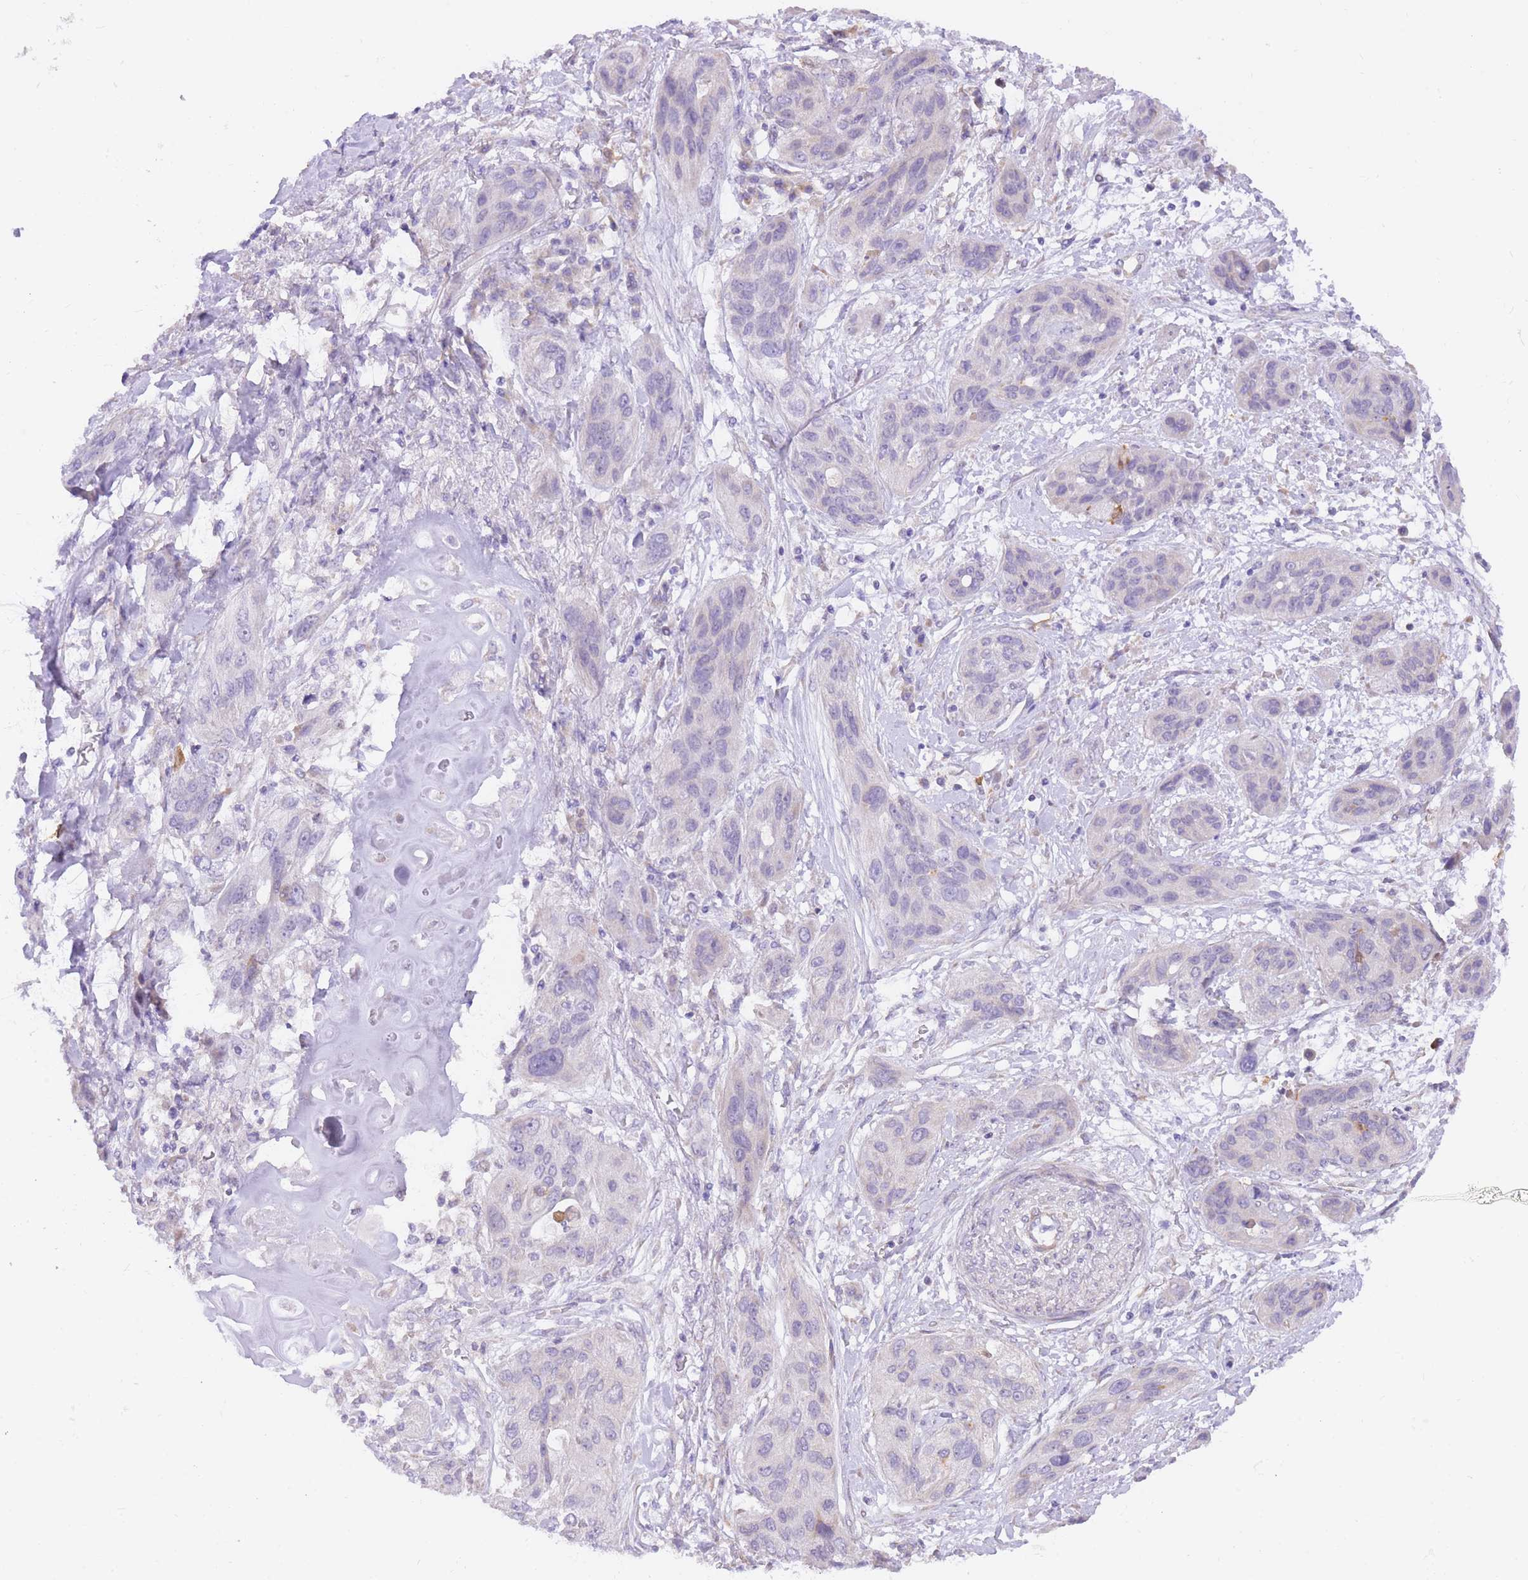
{"staining": {"intensity": "negative", "quantity": "none", "location": "none"}, "tissue": "lung cancer", "cell_type": "Tumor cells", "image_type": "cancer", "snomed": [{"axis": "morphology", "description": "Squamous cell carcinoma, NOS"}, {"axis": "topography", "description": "Lung"}], "caption": "Tumor cells show no significant protein positivity in lung squamous cell carcinoma.", "gene": "TOPAZ1", "patient": {"sex": "female", "age": 70}}